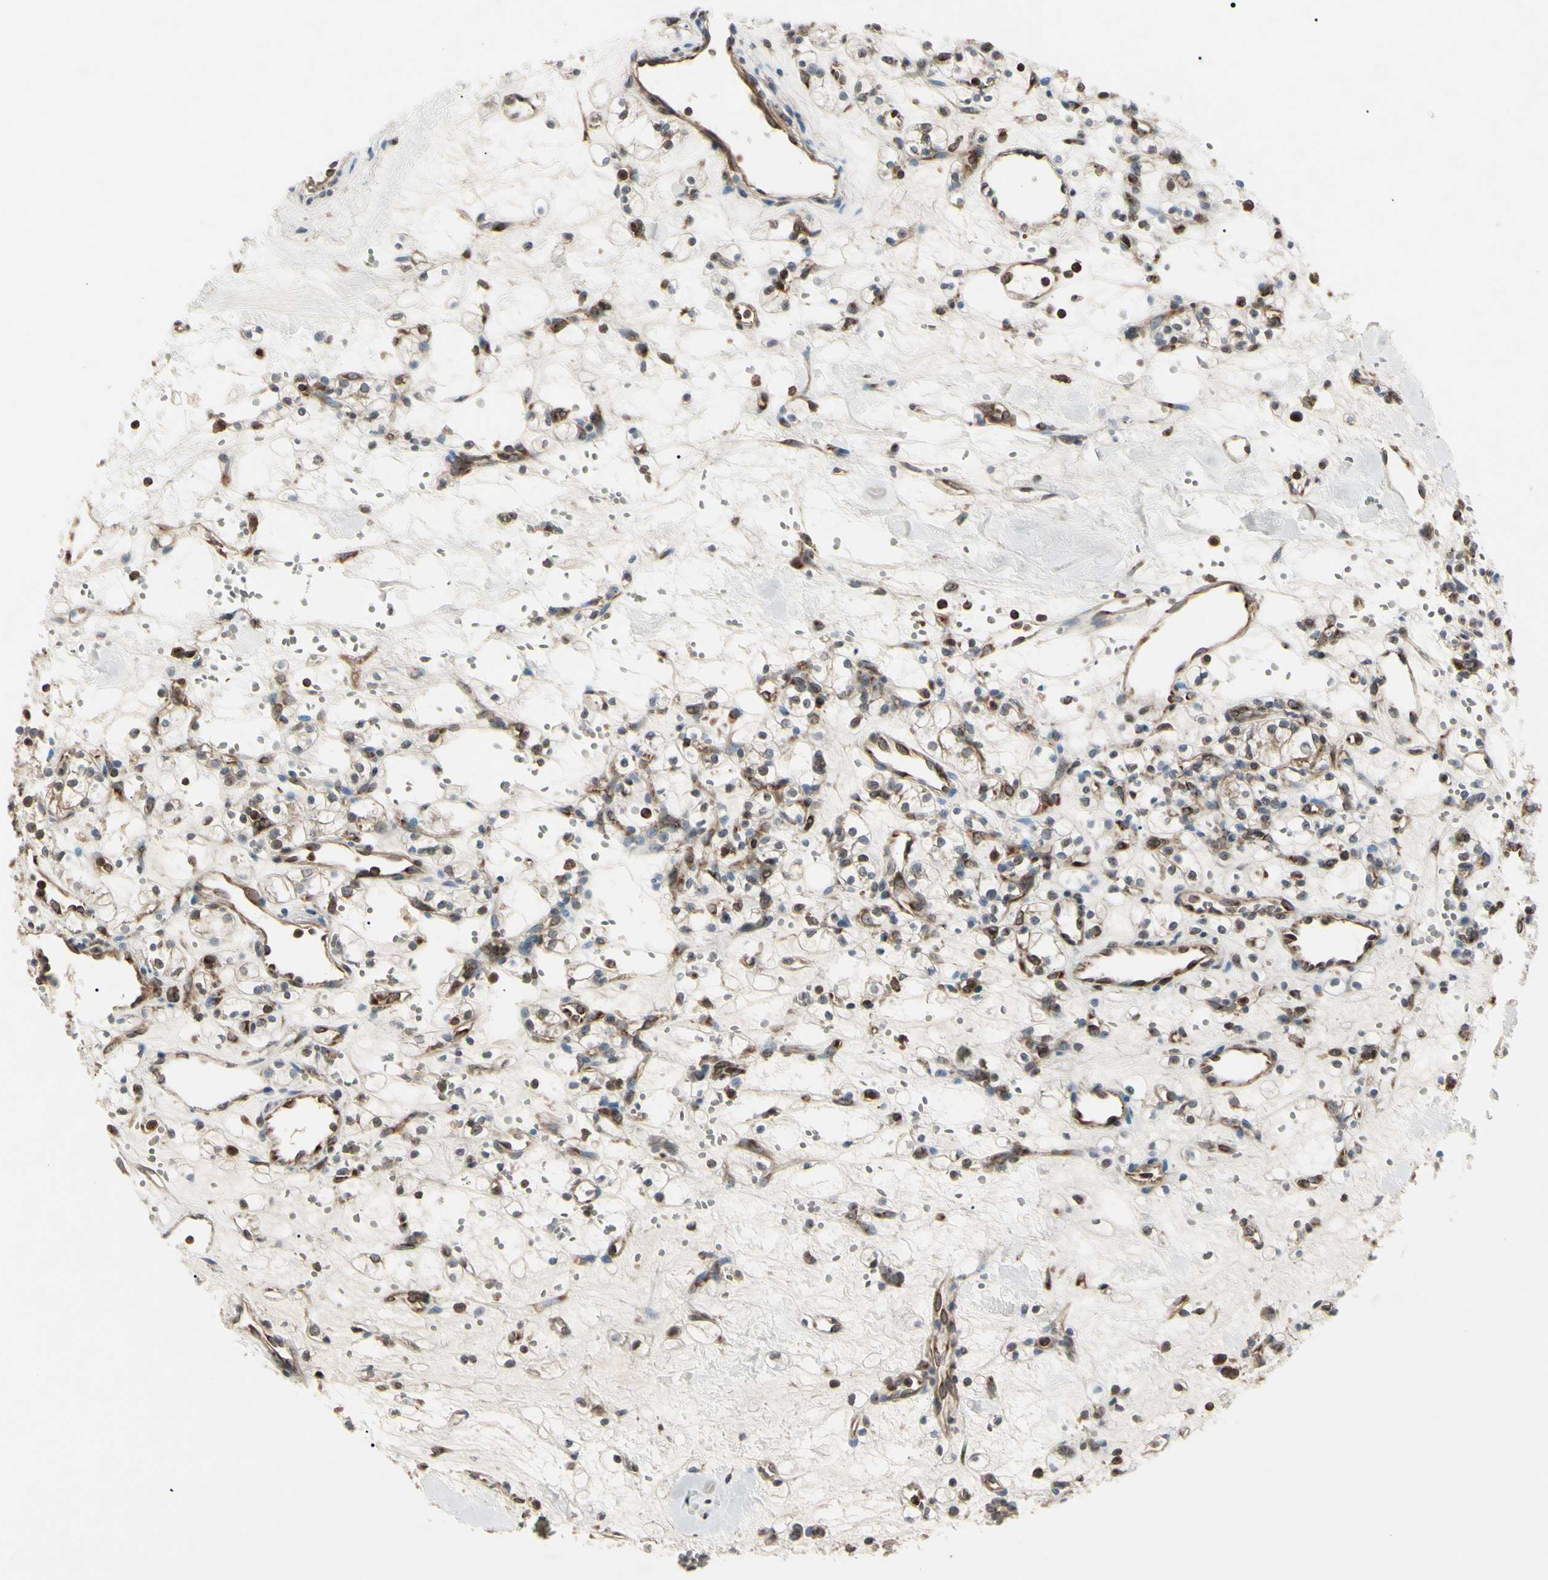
{"staining": {"intensity": "moderate", "quantity": "25%-75%", "location": "cytoplasmic/membranous,nuclear"}, "tissue": "renal cancer", "cell_type": "Tumor cells", "image_type": "cancer", "snomed": [{"axis": "morphology", "description": "Adenocarcinoma, NOS"}, {"axis": "topography", "description": "Kidney"}], "caption": "Immunohistochemical staining of human renal cancer (adenocarcinoma) displays moderate cytoplasmic/membranous and nuclear protein expression in about 25%-75% of tumor cells.", "gene": "MAPRE1", "patient": {"sex": "female", "age": 60}}